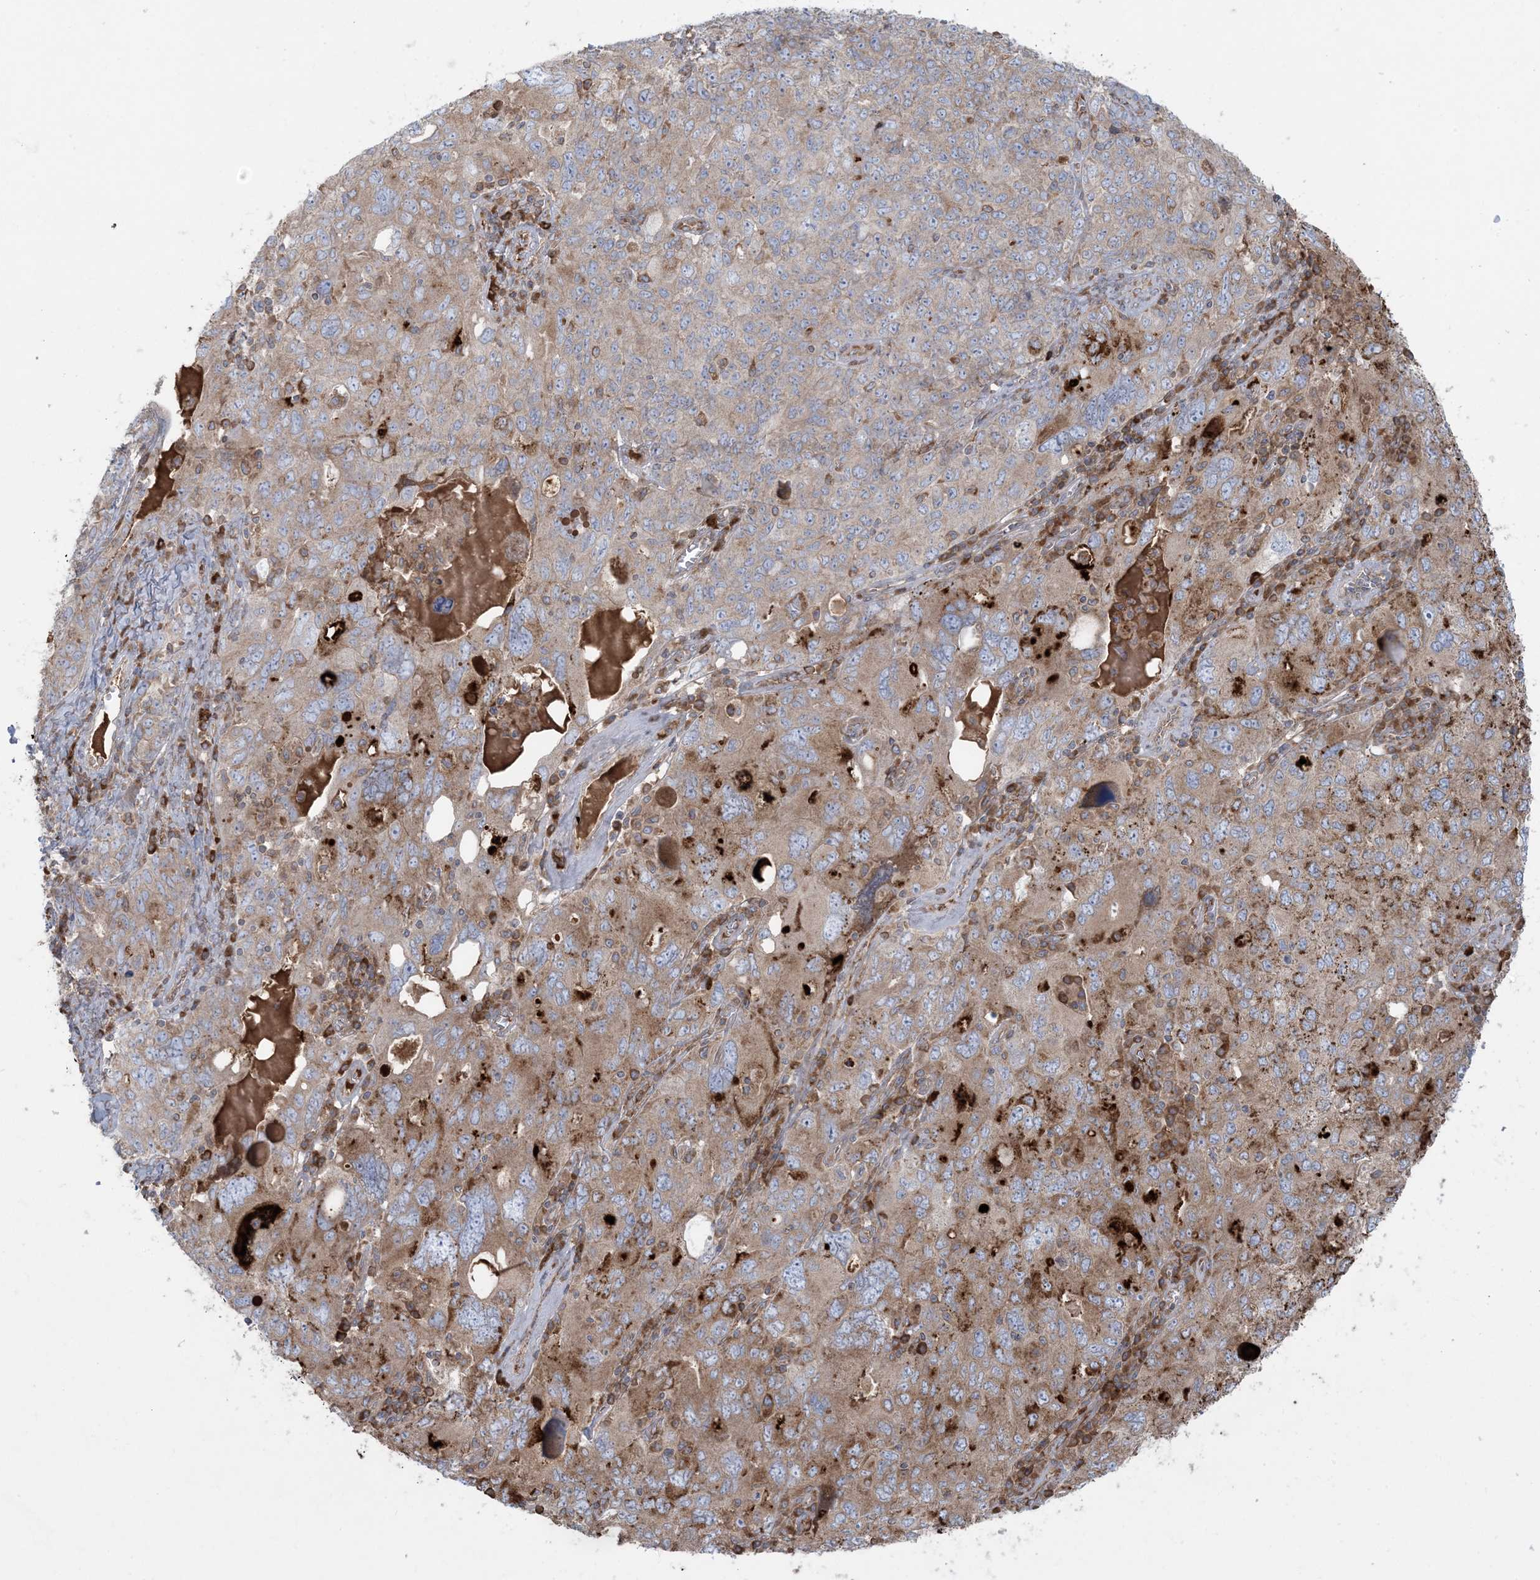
{"staining": {"intensity": "moderate", "quantity": "25%-75%", "location": "cytoplasmic/membranous"}, "tissue": "ovarian cancer", "cell_type": "Tumor cells", "image_type": "cancer", "snomed": [{"axis": "morphology", "description": "Carcinoma, endometroid"}, {"axis": "topography", "description": "Ovary"}], "caption": "High-magnification brightfield microscopy of ovarian endometroid carcinoma stained with DAB (3,3'-diaminobenzidine) (brown) and counterstained with hematoxylin (blue). tumor cells exhibit moderate cytoplasmic/membranous expression is present in about25%-75% of cells.", "gene": "UBXN4", "patient": {"sex": "female", "age": 62}}